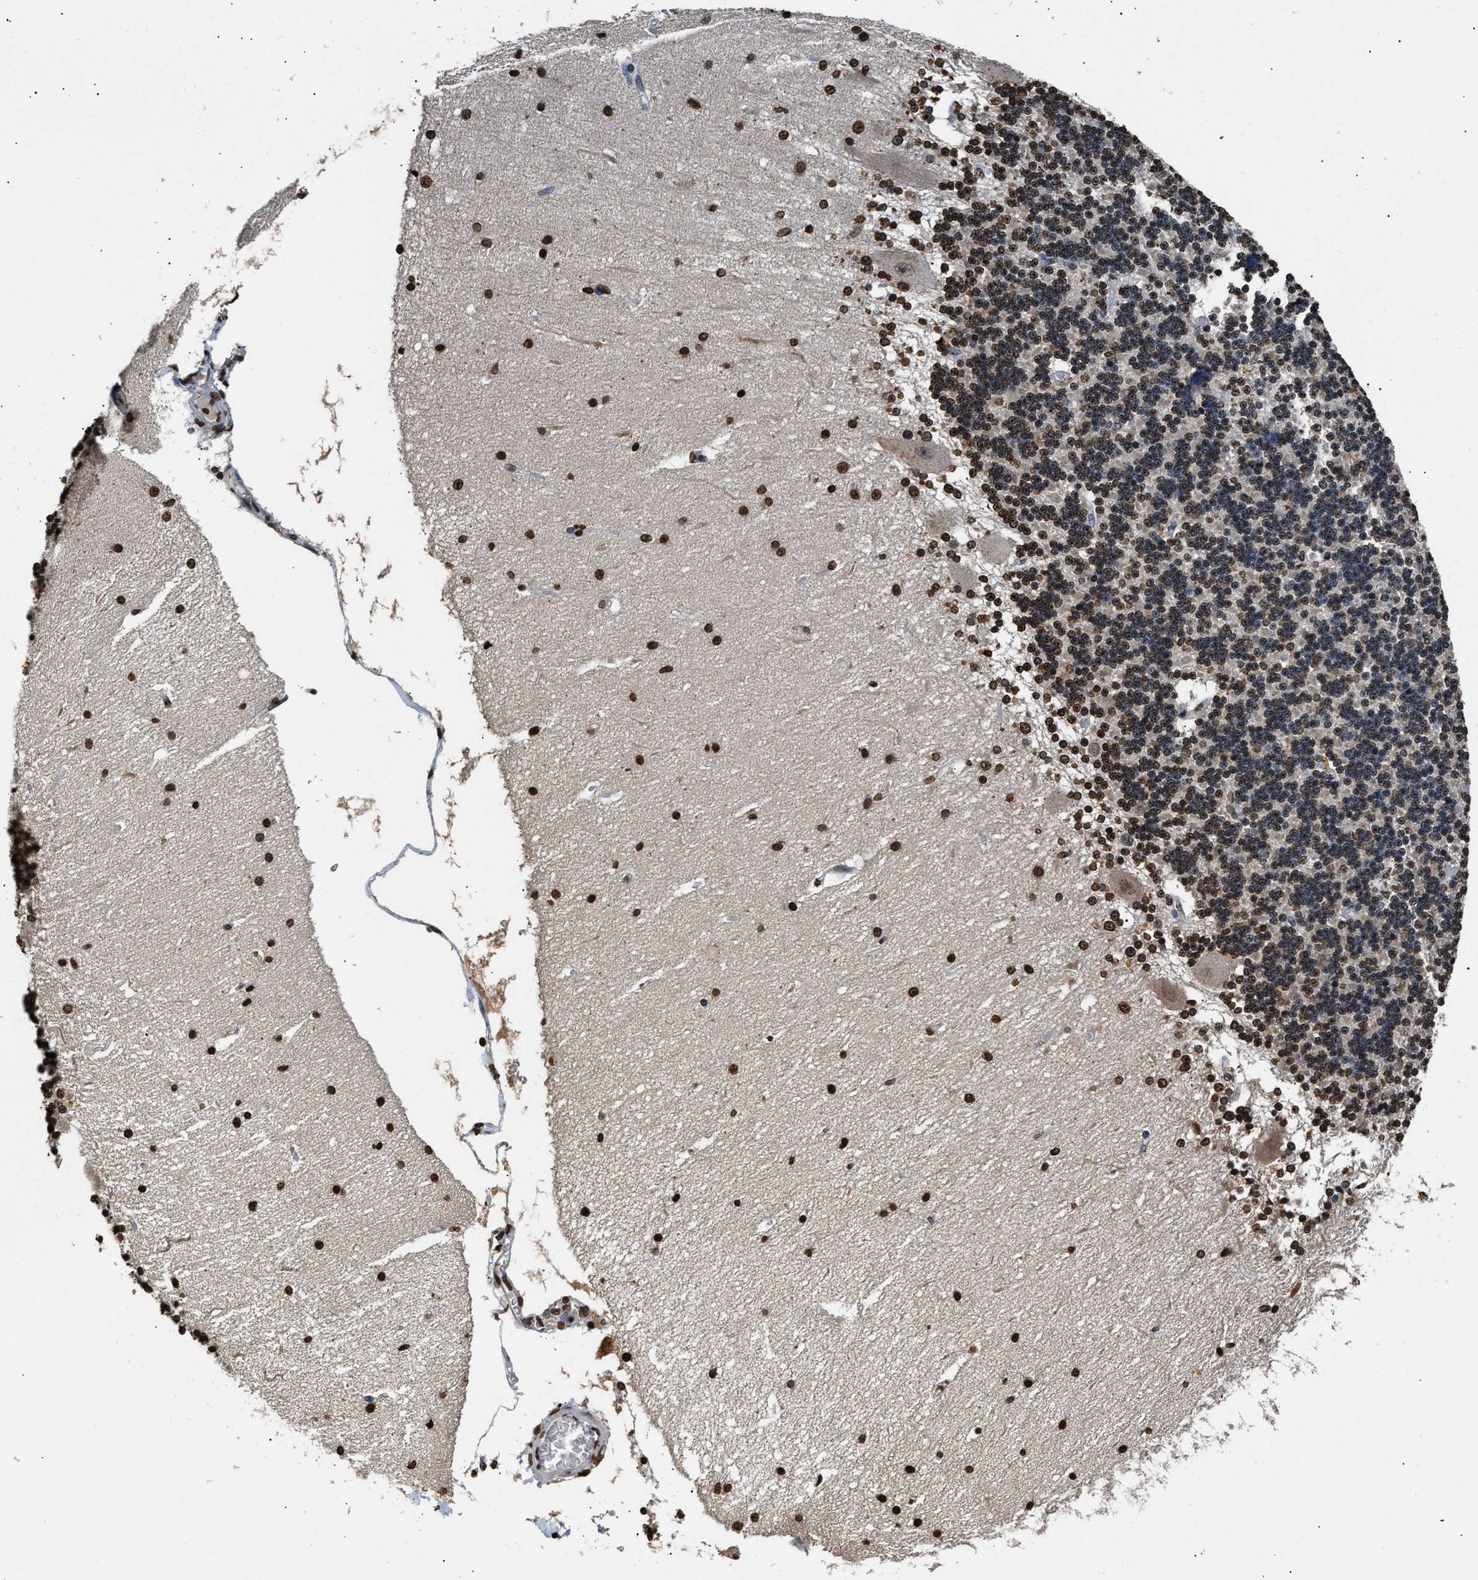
{"staining": {"intensity": "moderate", "quantity": ">75%", "location": "nuclear"}, "tissue": "cerebellum", "cell_type": "Cells in granular layer", "image_type": "normal", "snomed": [{"axis": "morphology", "description": "Normal tissue, NOS"}, {"axis": "topography", "description": "Cerebellum"}], "caption": "Protein staining exhibits moderate nuclear positivity in approximately >75% of cells in granular layer in benign cerebellum. (DAB IHC, brown staining for protein, blue staining for nuclei).", "gene": "DNASE1L3", "patient": {"sex": "female", "age": 54}}